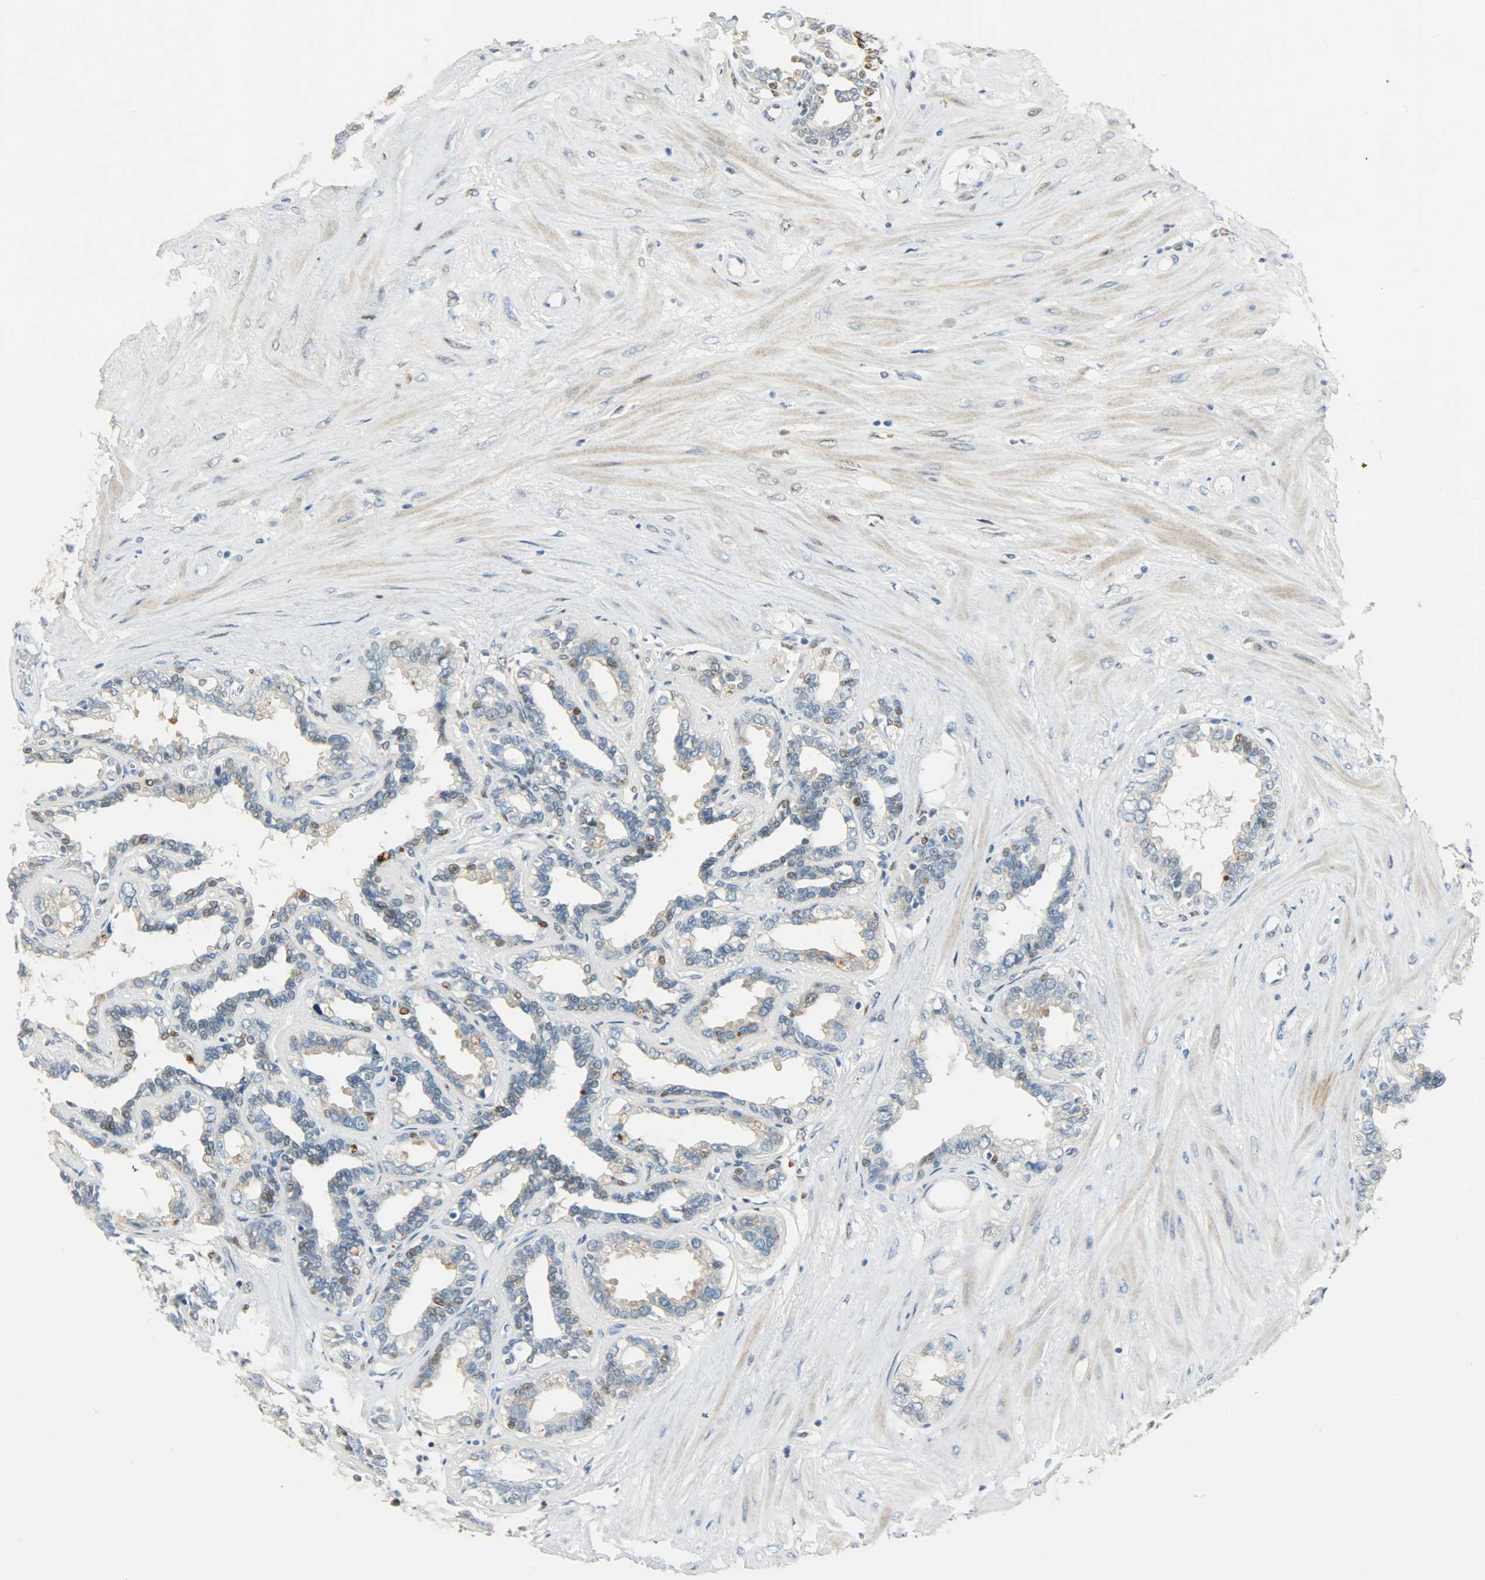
{"staining": {"intensity": "weak", "quantity": "<25%", "location": "nuclear"}, "tissue": "seminal vesicle", "cell_type": "Glandular cells", "image_type": "normal", "snomed": [{"axis": "morphology", "description": "Normal tissue, NOS"}, {"axis": "morphology", "description": "Inflammation, NOS"}, {"axis": "topography", "description": "Urinary bladder"}, {"axis": "topography", "description": "Prostate"}, {"axis": "topography", "description": "Seminal veicle"}], "caption": "Immunohistochemistry (IHC) image of benign seminal vesicle: seminal vesicle stained with DAB (3,3'-diaminobenzidine) shows no significant protein positivity in glandular cells. (Brightfield microscopy of DAB (3,3'-diaminobenzidine) immunohistochemistry at high magnification).", "gene": "JUNB", "patient": {"sex": "male", "age": 82}}